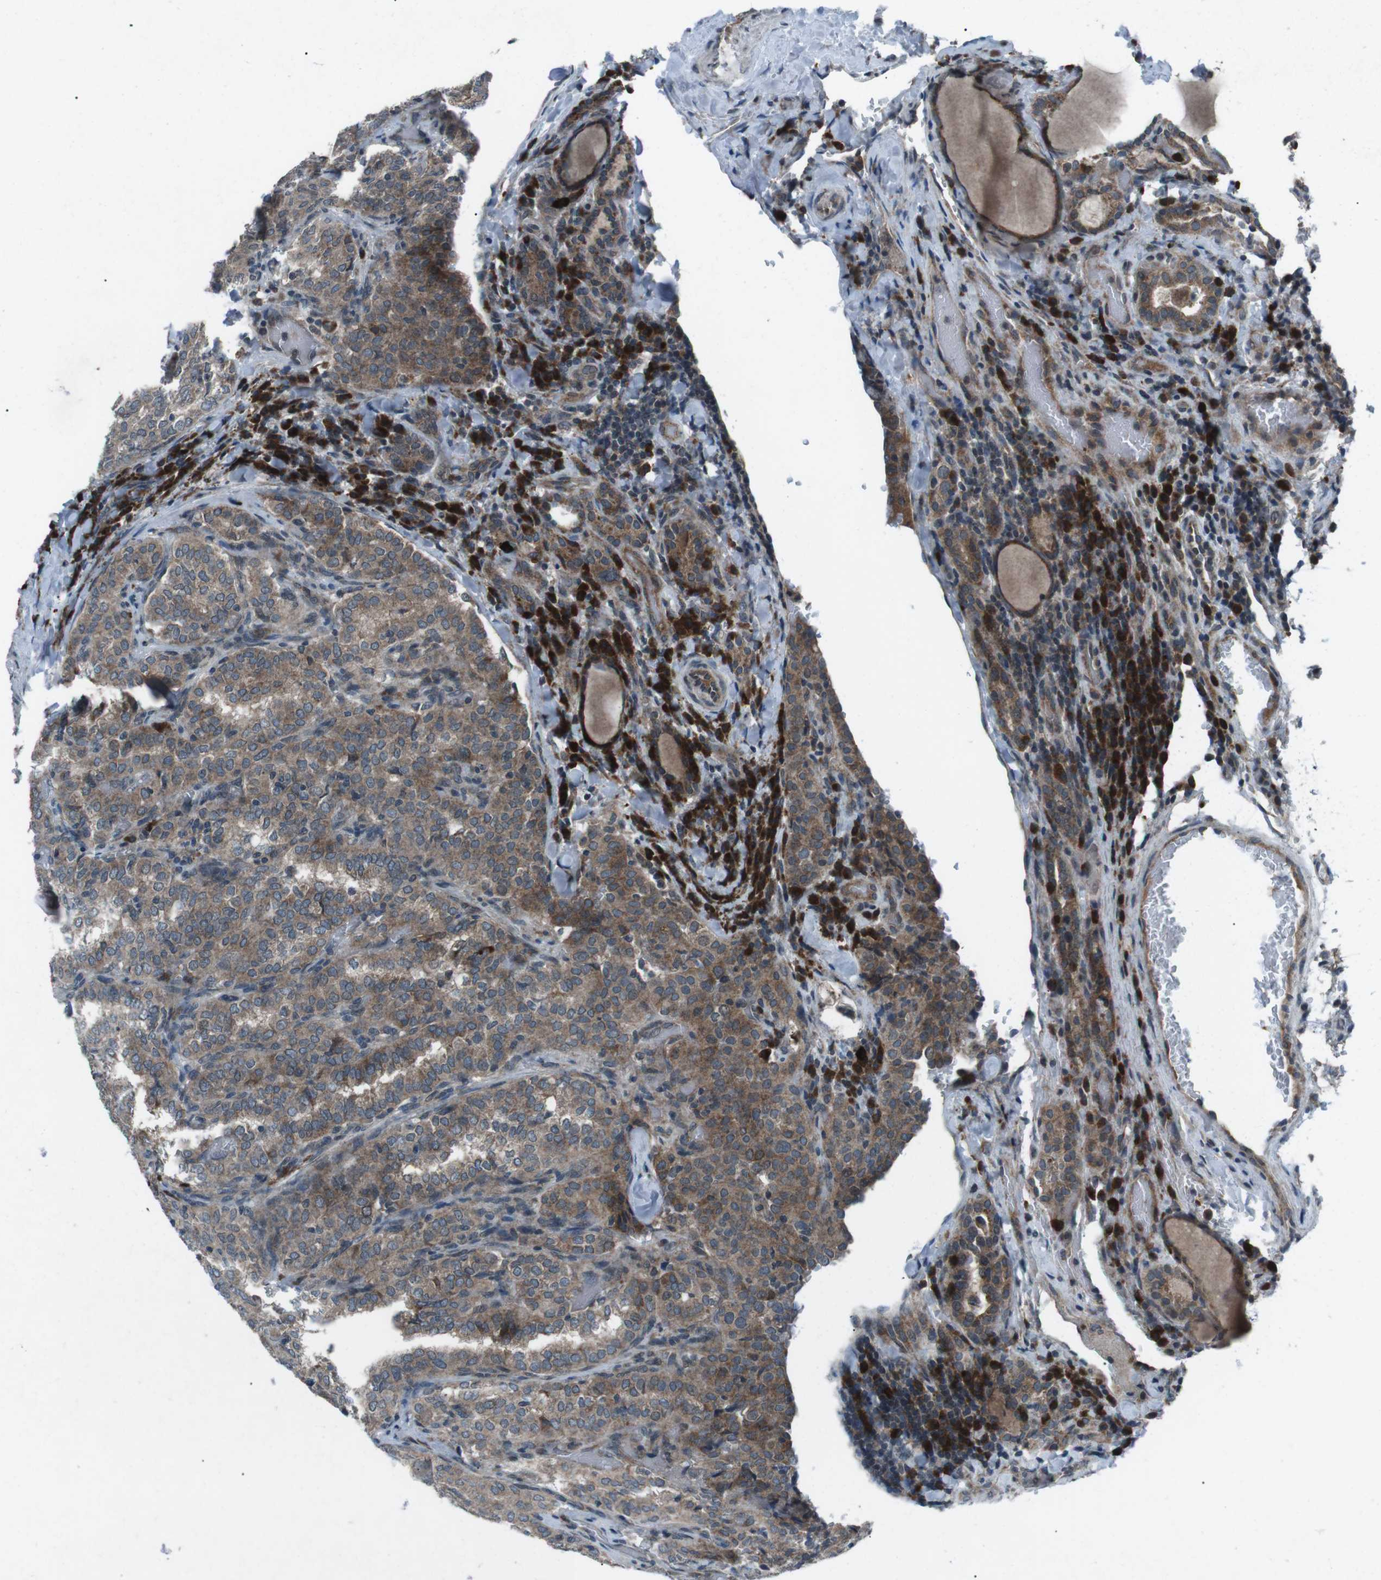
{"staining": {"intensity": "moderate", "quantity": ">75%", "location": "cytoplasmic/membranous"}, "tissue": "thyroid cancer", "cell_type": "Tumor cells", "image_type": "cancer", "snomed": [{"axis": "morphology", "description": "Normal tissue, NOS"}, {"axis": "morphology", "description": "Papillary adenocarcinoma, NOS"}, {"axis": "topography", "description": "Thyroid gland"}], "caption": "An immunohistochemistry (IHC) image of neoplastic tissue is shown. Protein staining in brown highlights moderate cytoplasmic/membranous positivity in papillary adenocarcinoma (thyroid) within tumor cells. Using DAB (3,3'-diaminobenzidine) (brown) and hematoxylin (blue) stains, captured at high magnification using brightfield microscopy.", "gene": "CDK16", "patient": {"sex": "female", "age": 30}}